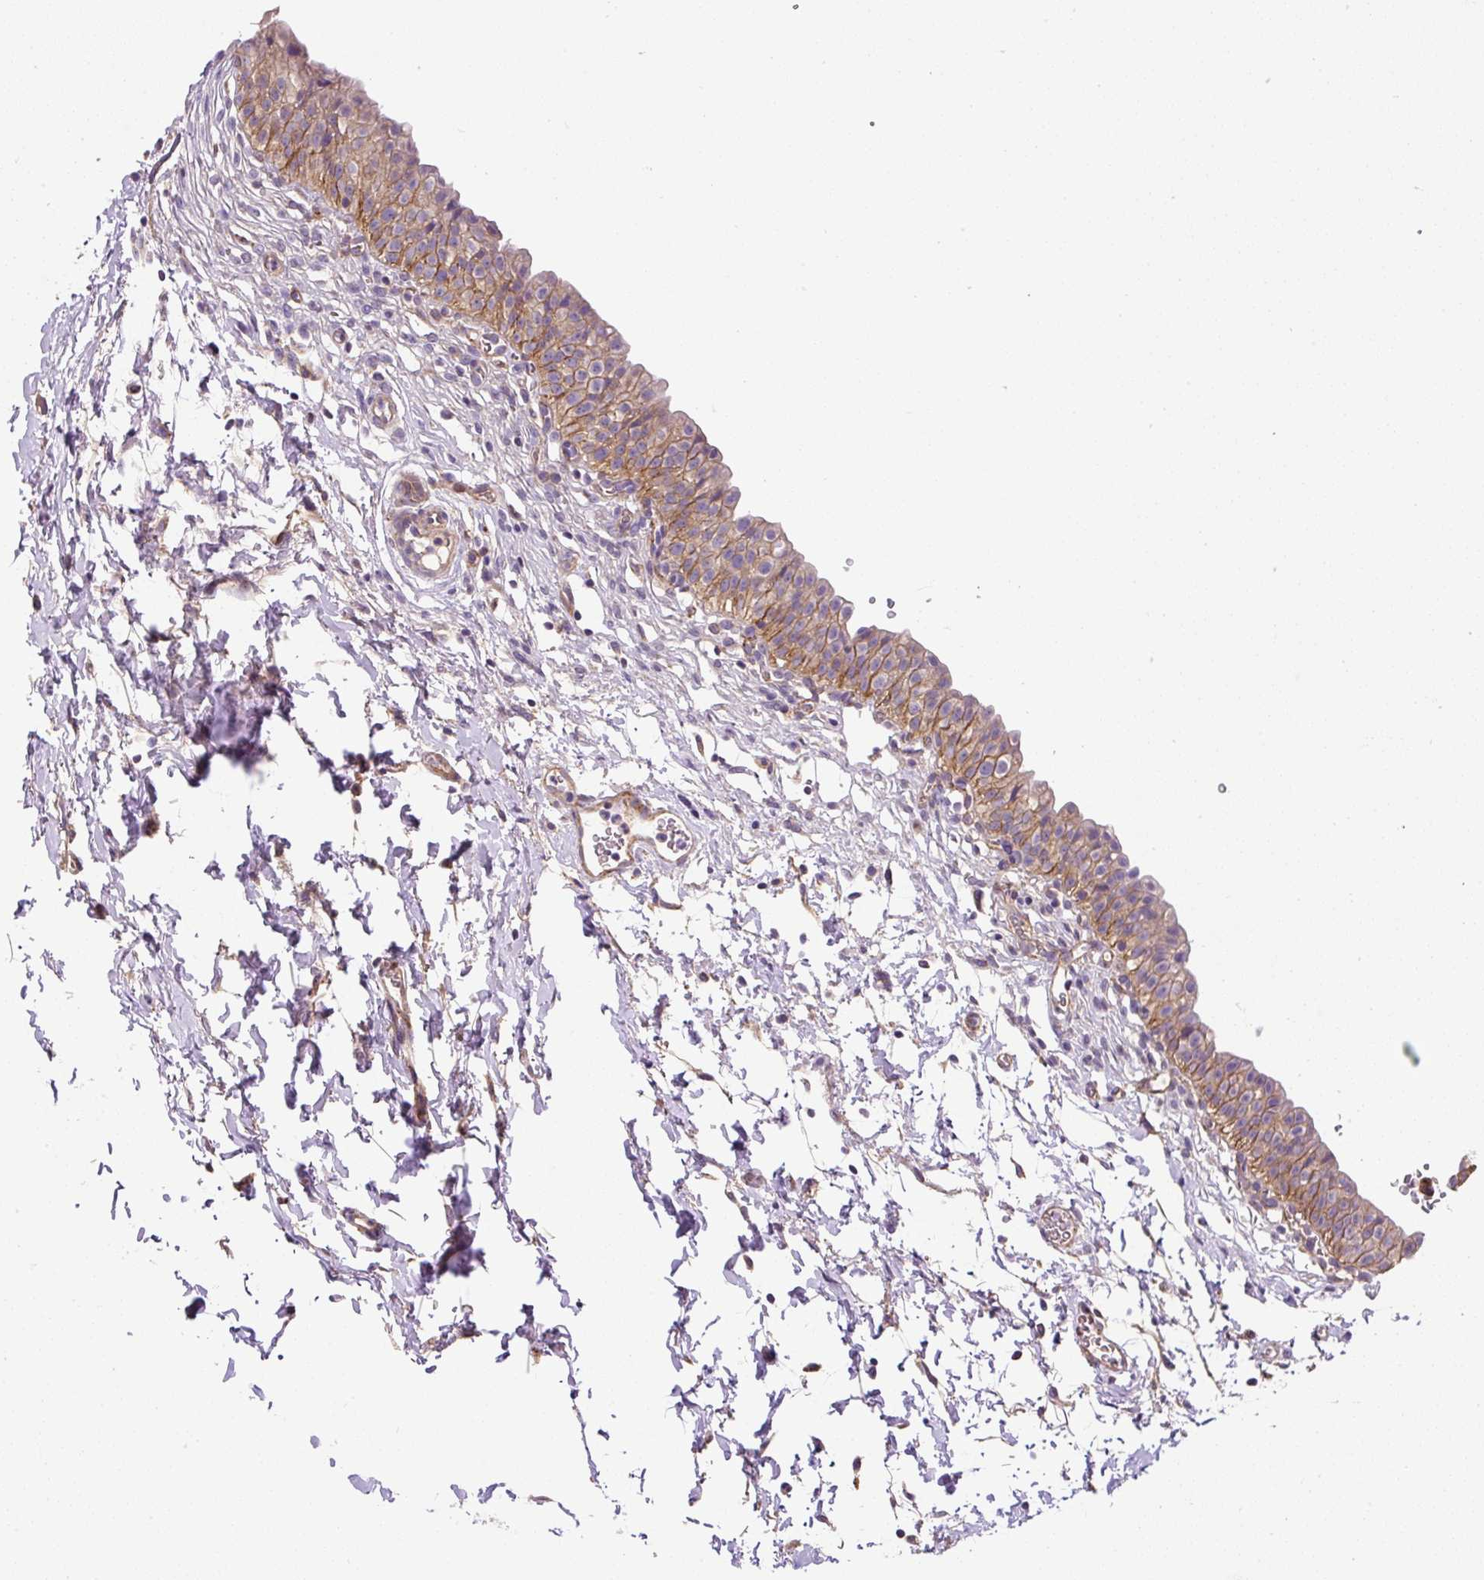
{"staining": {"intensity": "moderate", "quantity": "25%-75%", "location": "cytoplasmic/membranous"}, "tissue": "urinary bladder", "cell_type": "Urothelial cells", "image_type": "normal", "snomed": [{"axis": "morphology", "description": "Normal tissue, NOS"}, {"axis": "topography", "description": "Urinary bladder"}, {"axis": "topography", "description": "Peripheral nerve tissue"}], "caption": "Moderate cytoplasmic/membranous positivity for a protein is present in approximately 25%-75% of urothelial cells of unremarkable urinary bladder using IHC.", "gene": "RNF170", "patient": {"sex": "male", "age": 55}}